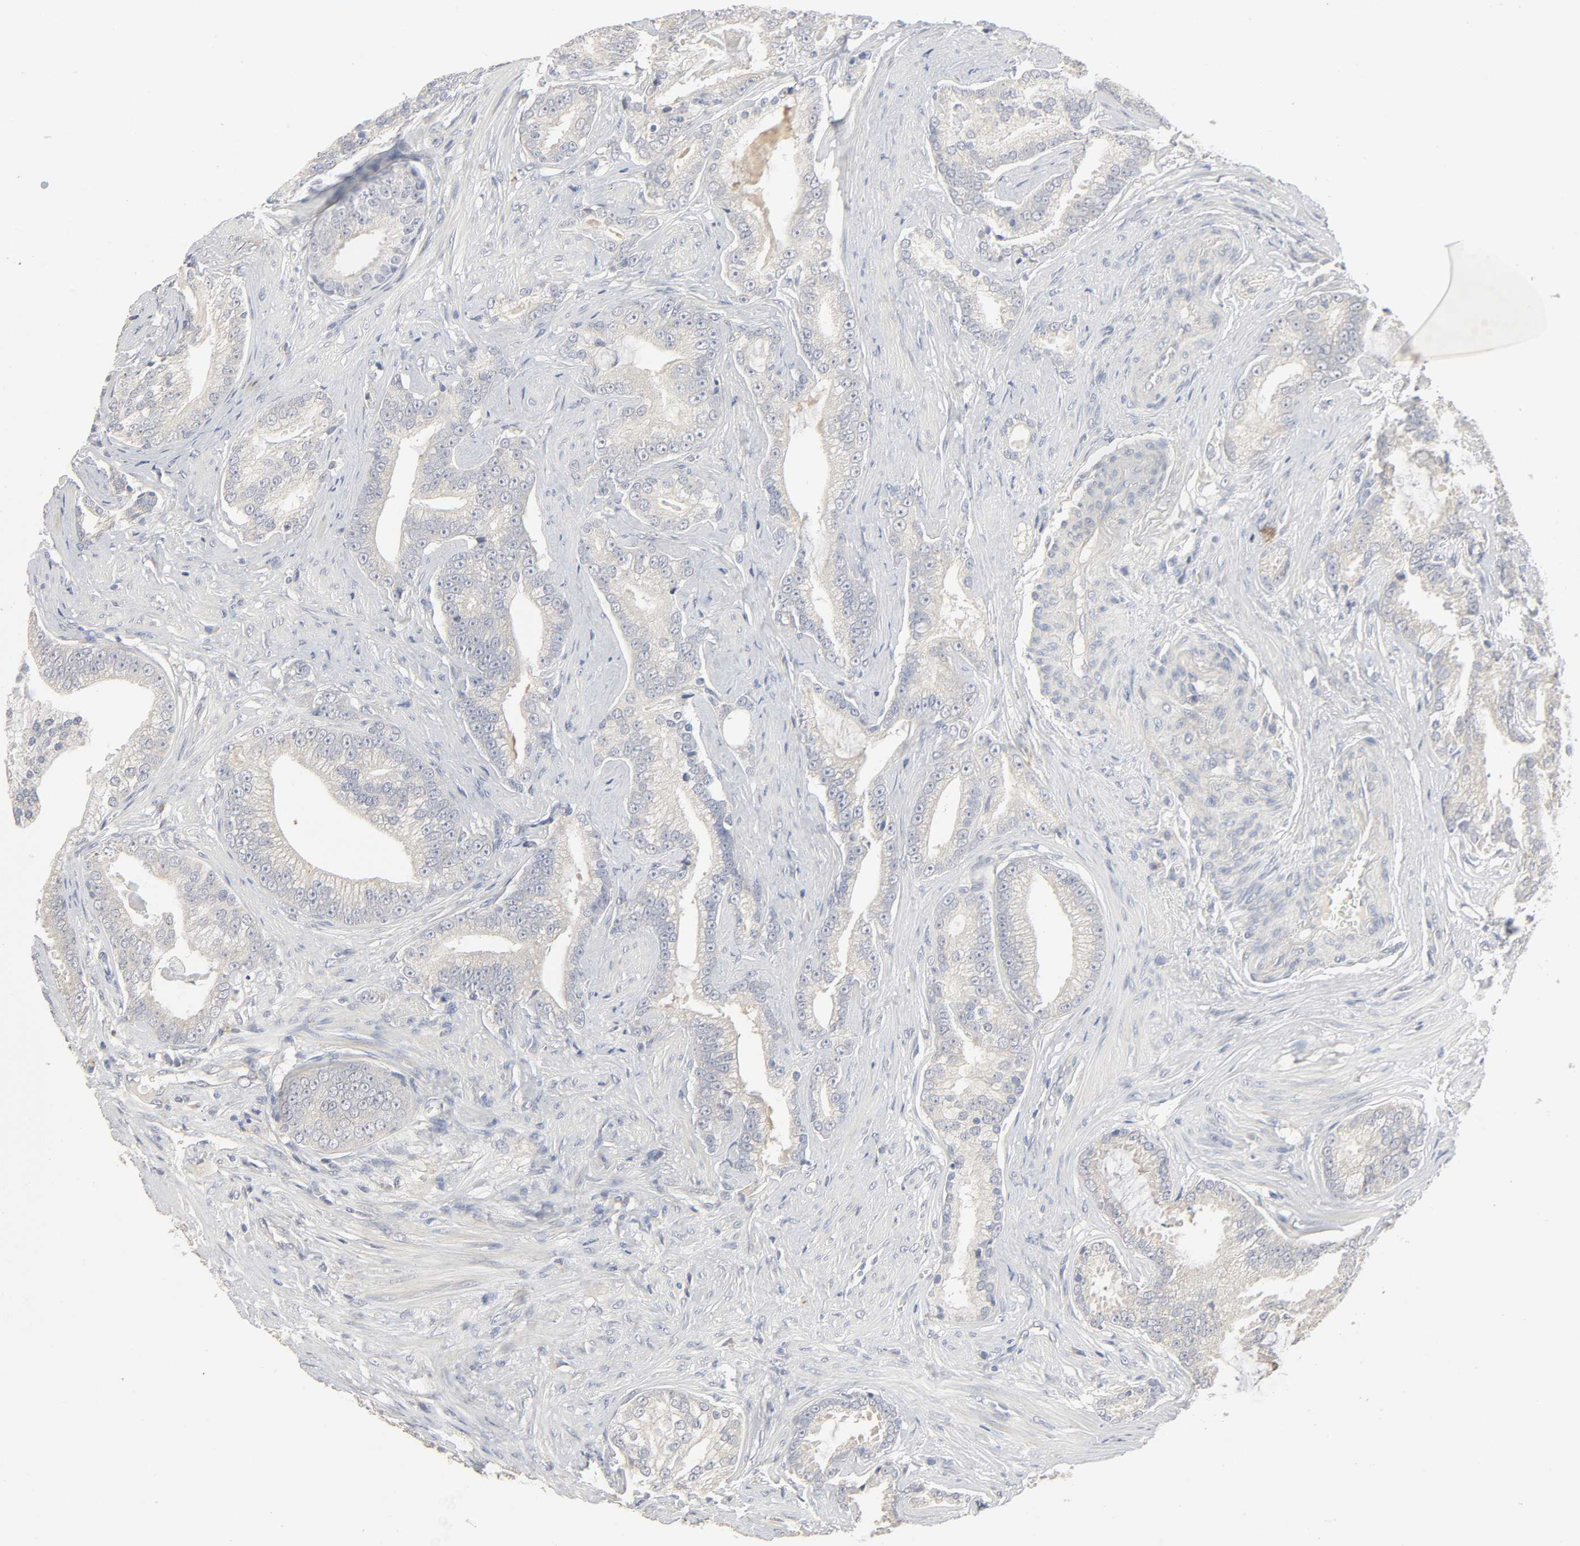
{"staining": {"intensity": "negative", "quantity": "none", "location": "none"}, "tissue": "prostate cancer", "cell_type": "Tumor cells", "image_type": "cancer", "snomed": [{"axis": "morphology", "description": "Adenocarcinoma, Low grade"}, {"axis": "topography", "description": "Prostate"}], "caption": "DAB (3,3'-diaminobenzidine) immunohistochemical staining of human prostate cancer (adenocarcinoma (low-grade)) shows no significant positivity in tumor cells.", "gene": "SLC10A2", "patient": {"sex": "male", "age": 58}}